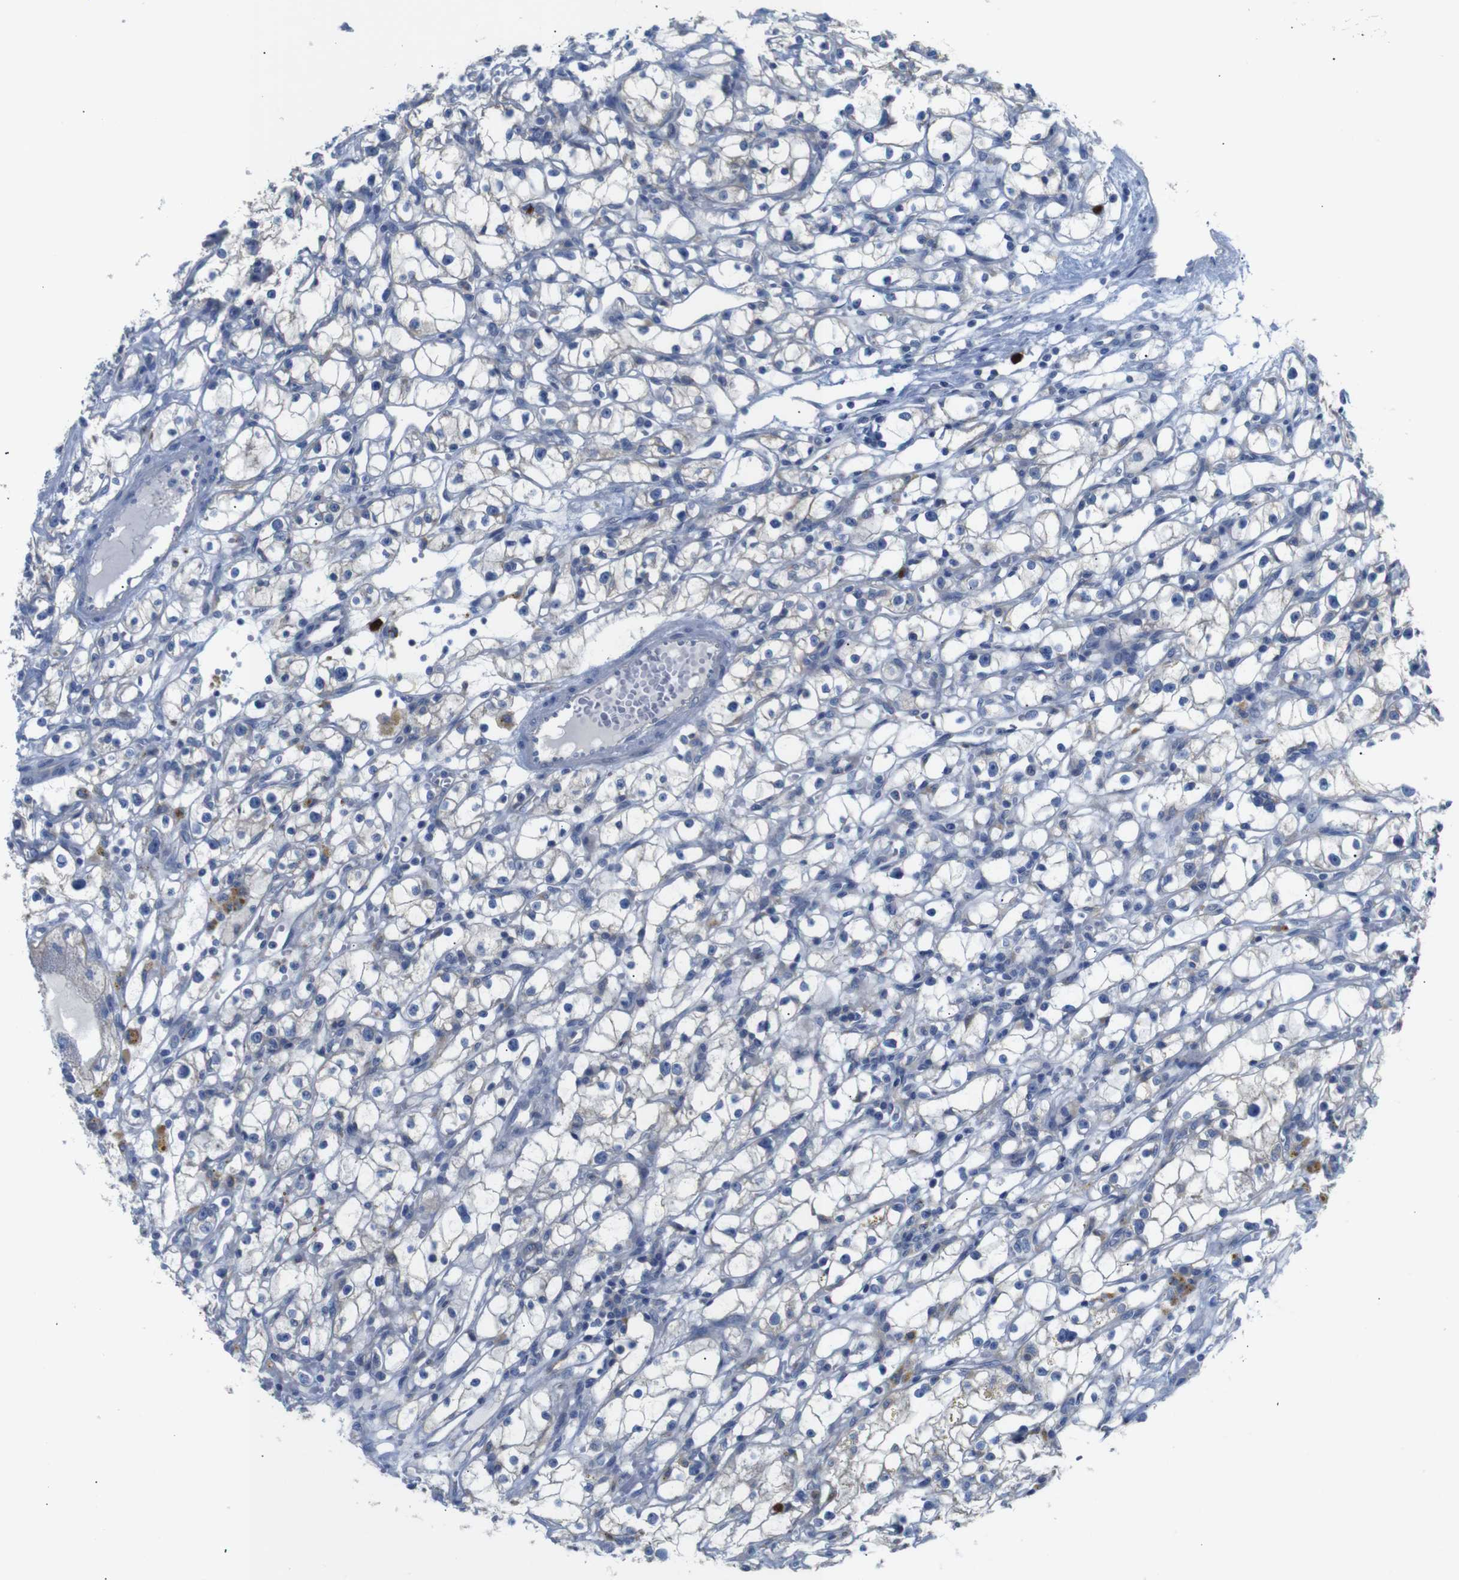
{"staining": {"intensity": "weak", "quantity": "<25%", "location": "cytoplasmic/membranous"}, "tissue": "renal cancer", "cell_type": "Tumor cells", "image_type": "cancer", "snomed": [{"axis": "morphology", "description": "Adenocarcinoma, NOS"}, {"axis": "topography", "description": "Kidney"}], "caption": "Renal cancer (adenocarcinoma) stained for a protein using immunohistochemistry (IHC) demonstrates no staining tumor cells.", "gene": "ALOX15", "patient": {"sex": "male", "age": 56}}